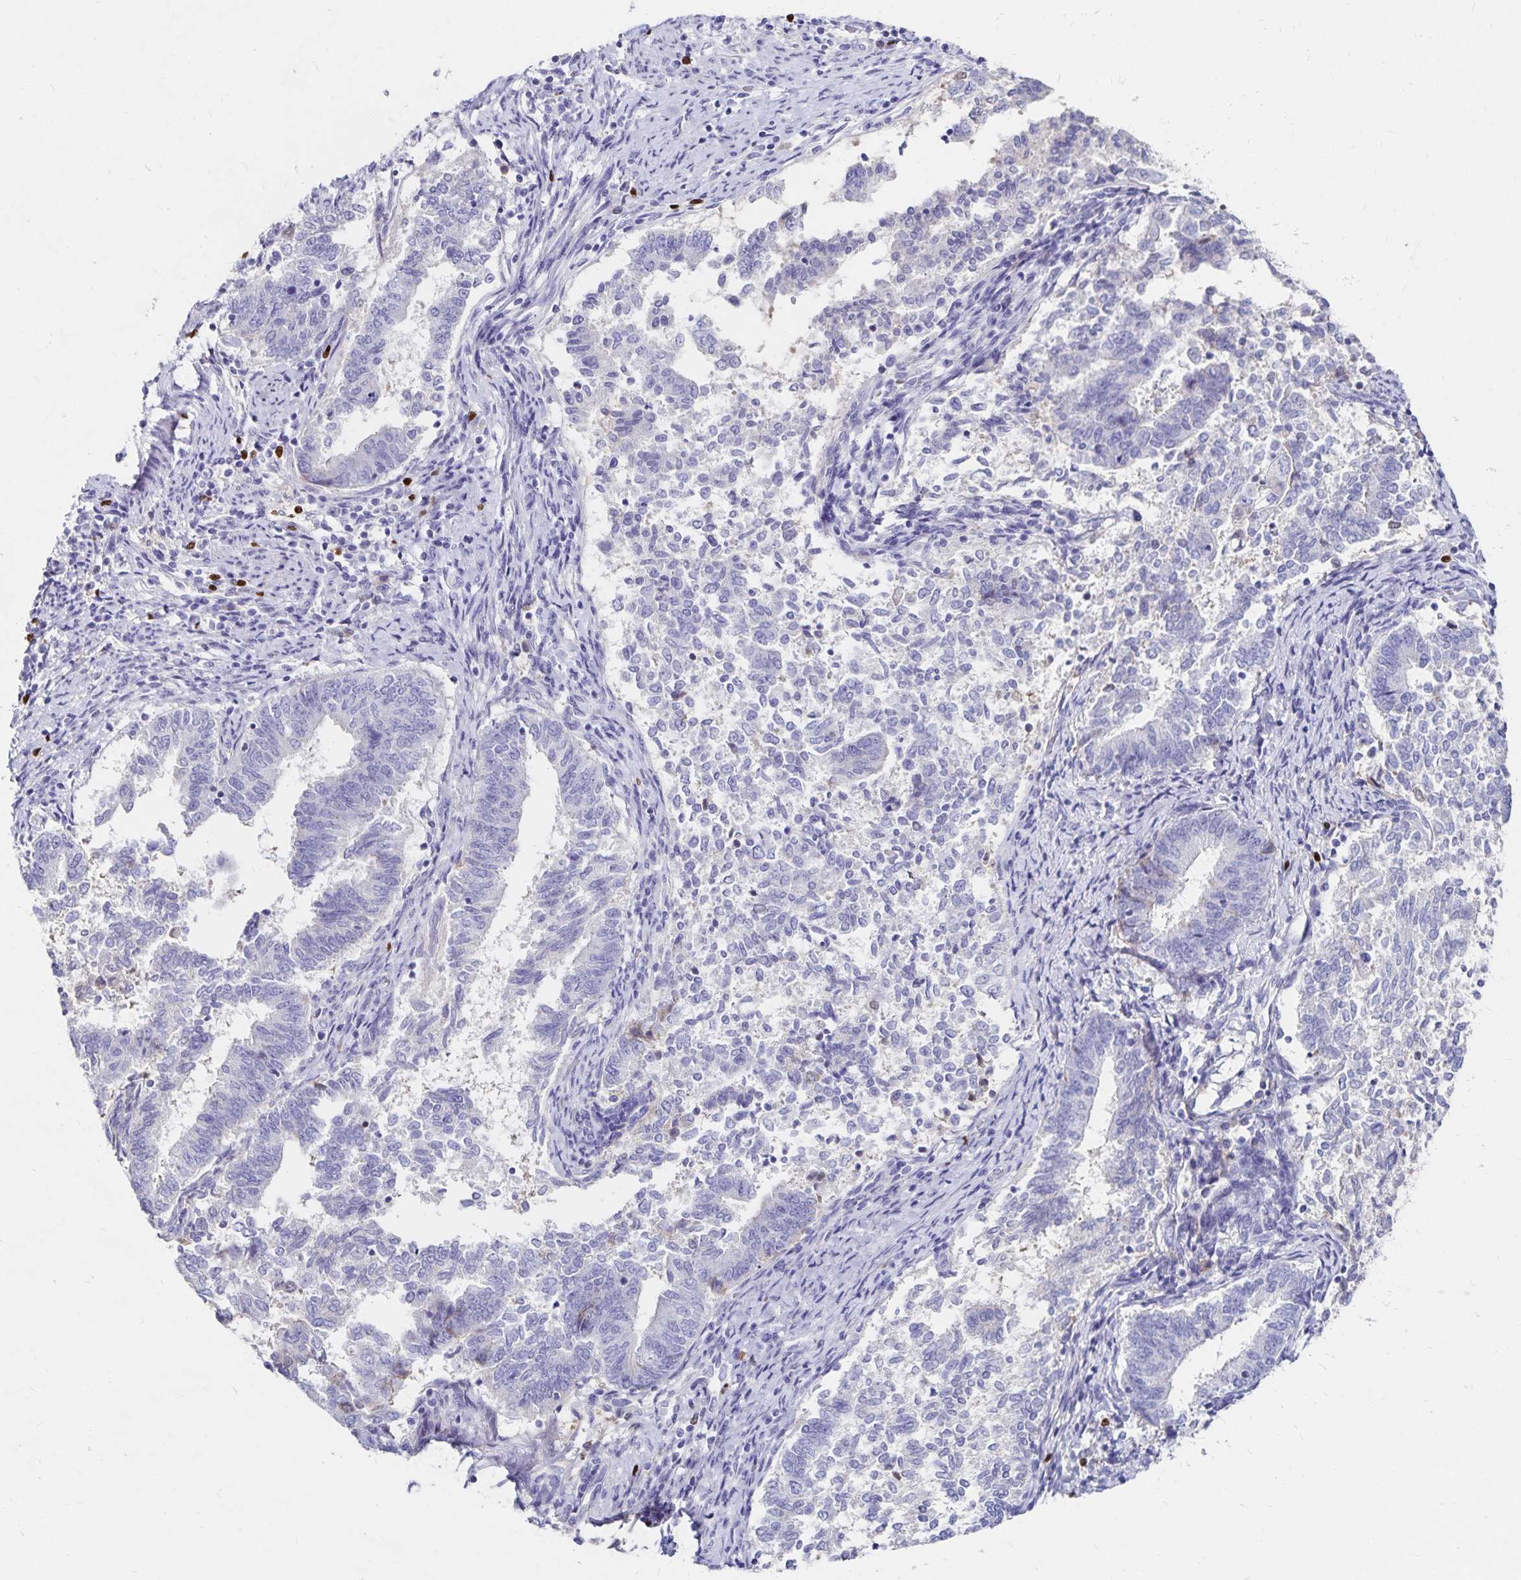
{"staining": {"intensity": "negative", "quantity": "none", "location": "none"}, "tissue": "endometrial cancer", "cell_type": "Tumor cells", "image_type": "cancer", "snomed": [{"axis": "morphology", "description": "Adenocarcinoma, NOS"}, {"axis": "topography", "description": "Endometrium"}], "caption": "Tumor cells show no significant expression in endometrial cancer (adenocarcinoma). (Brightfield microscopy of DAB (3,3'-diaminobenzidine) immunohistochemistry (IHC) at high magnification).", "gene": "PAX5", "patient": {"sex": "female", "age": 65}}